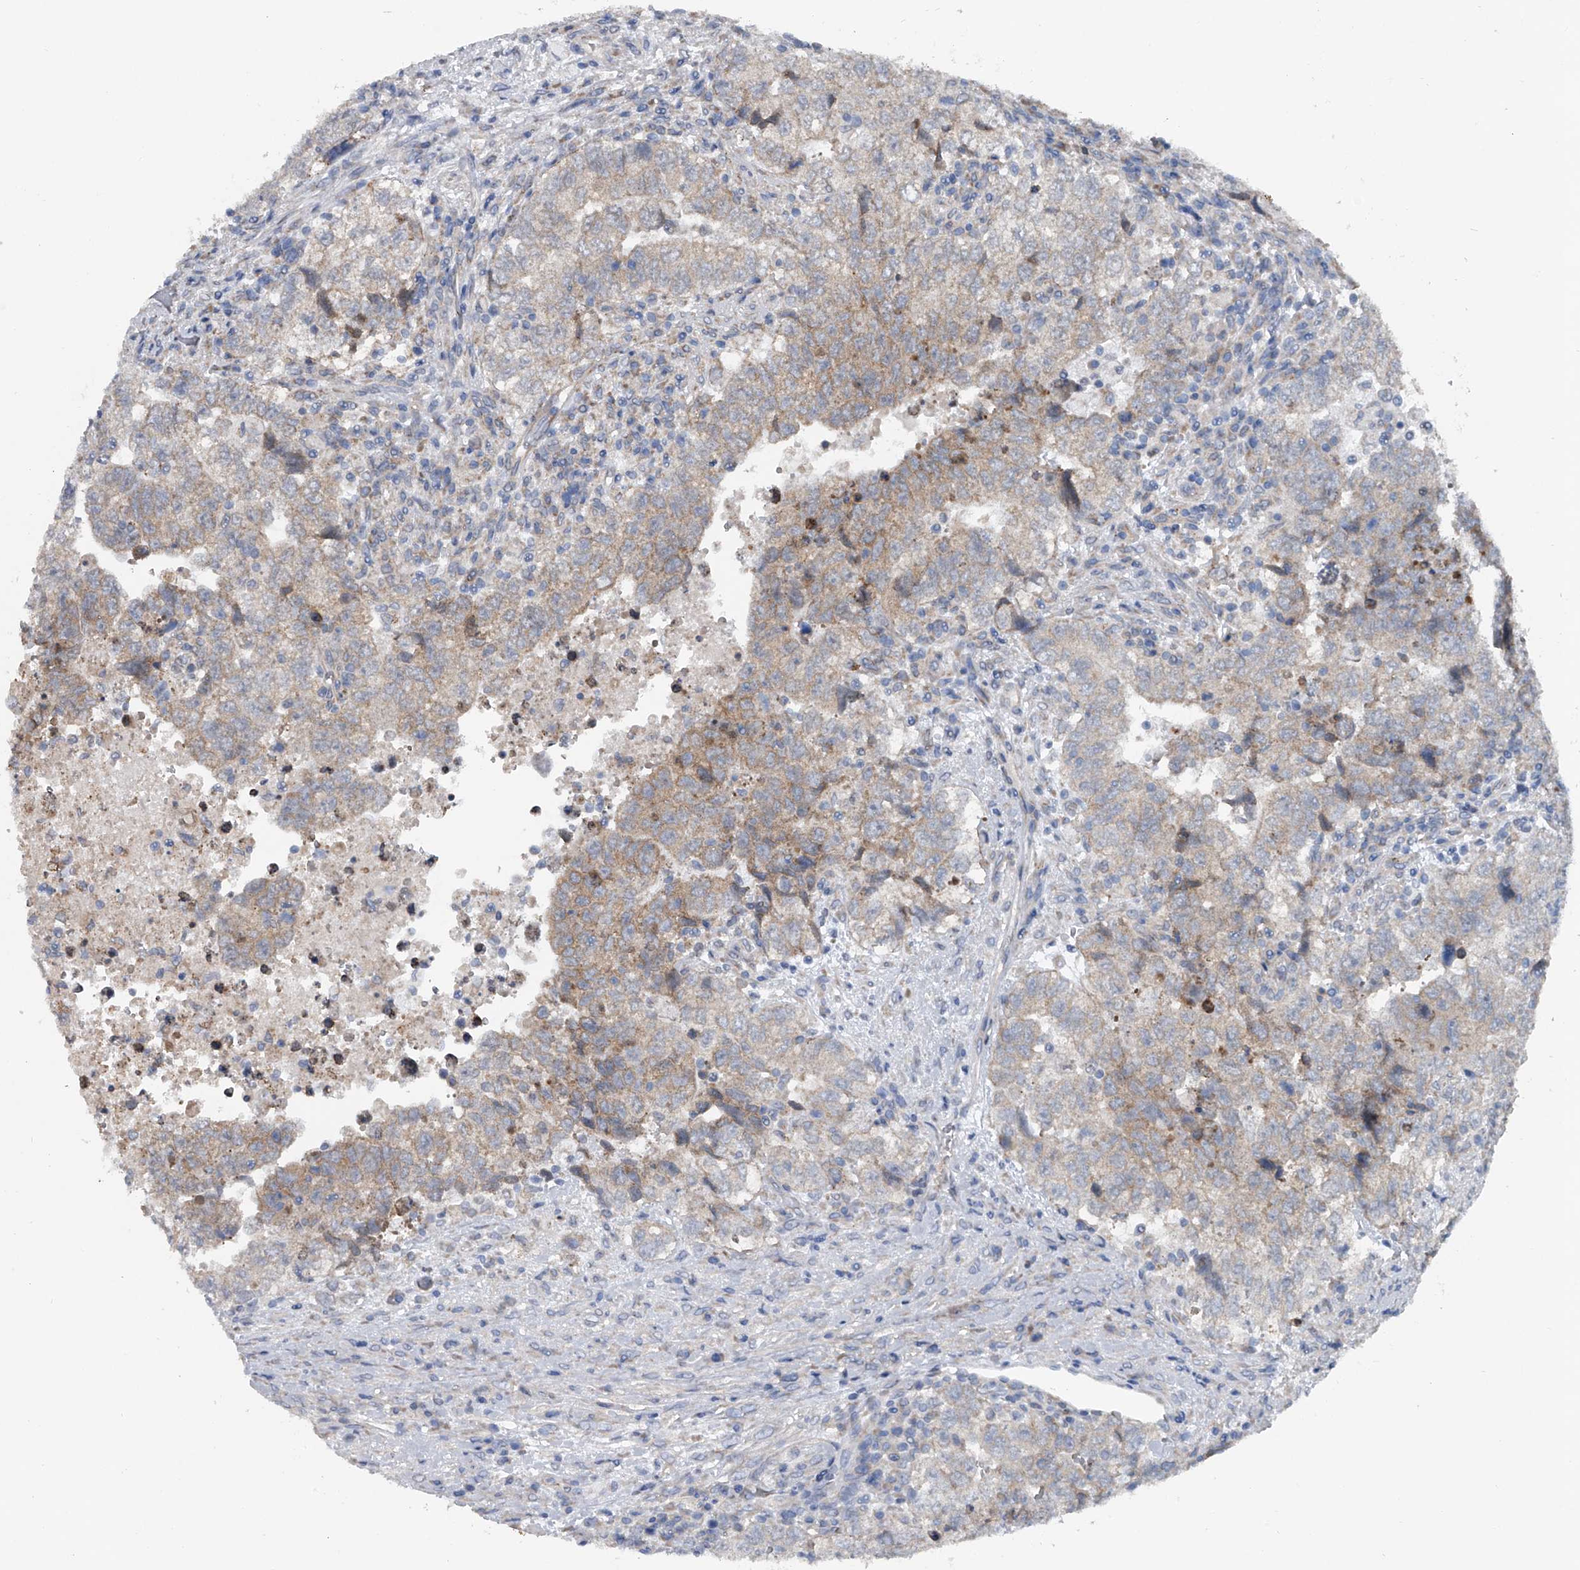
{"staining": {"intensity": "moderate", "quantity": "<25%", "location": "cytoplasmic/membranous"}, "tissue": "testis cancer", "cell_type": "Tumor cells", "image_type": "cancer", "snomed": [{"axis": "morphology", "description": "Carcinoma, Embryonal, NOS"}, {"axis": "topography", "description": "Testis"}], "caption": "Testis cancer (embryonal carcinoma) tissue displays moderate cytoplasmic/membranous expression in about <25% of tumor cells, visualized by immunohistochemistry.", "gene": "GEMIN8", "patient": {"sex": "male", "age": 37}}